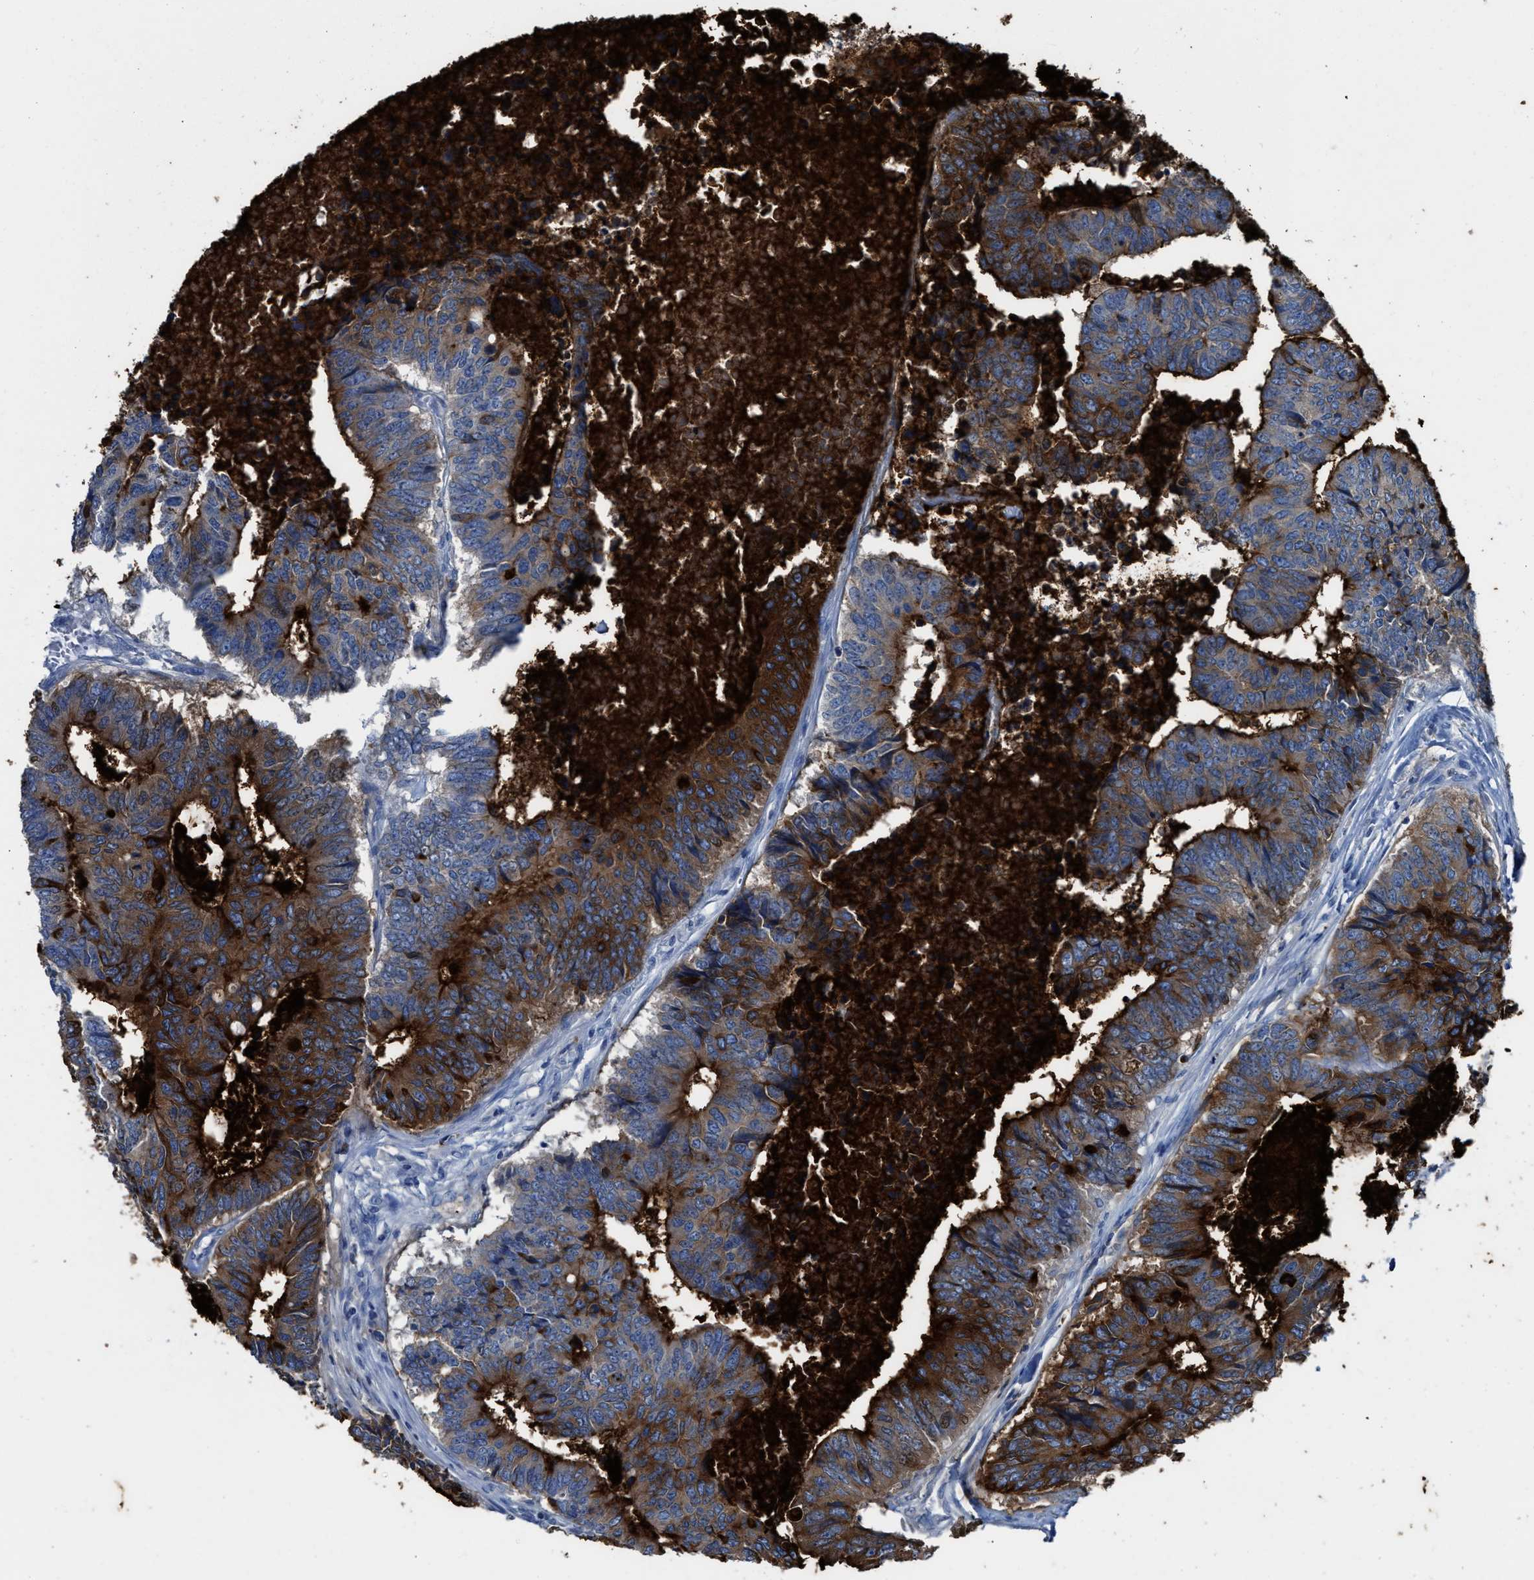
{"staining": {"intensity": "strong", "quantity": ">75%", "location": "cytoplasmic/membranous"}, "tissue": "colorectal cancer", "cell_type": "Tumor cells", "image_type": "cancer", "snomed": [{"axis": "morphology", "description": "Adenocarcinoma, NOS"}, {"axis": "topography", "description": "Rectum"}], "caption": "The histopathology image displays staining of adenocarcinoma (colorectal), revealing strong cytoplasmic/membranous protein positivity (brown color) within tumor cells. The staining was performed using DAB to visualize the protein expression in brown, while the nuclei were stained in blue with hematoxylin (Magnification: 20x).", "gene": "CEACAM5", "patient": {"sex": "male", "age": 84}}